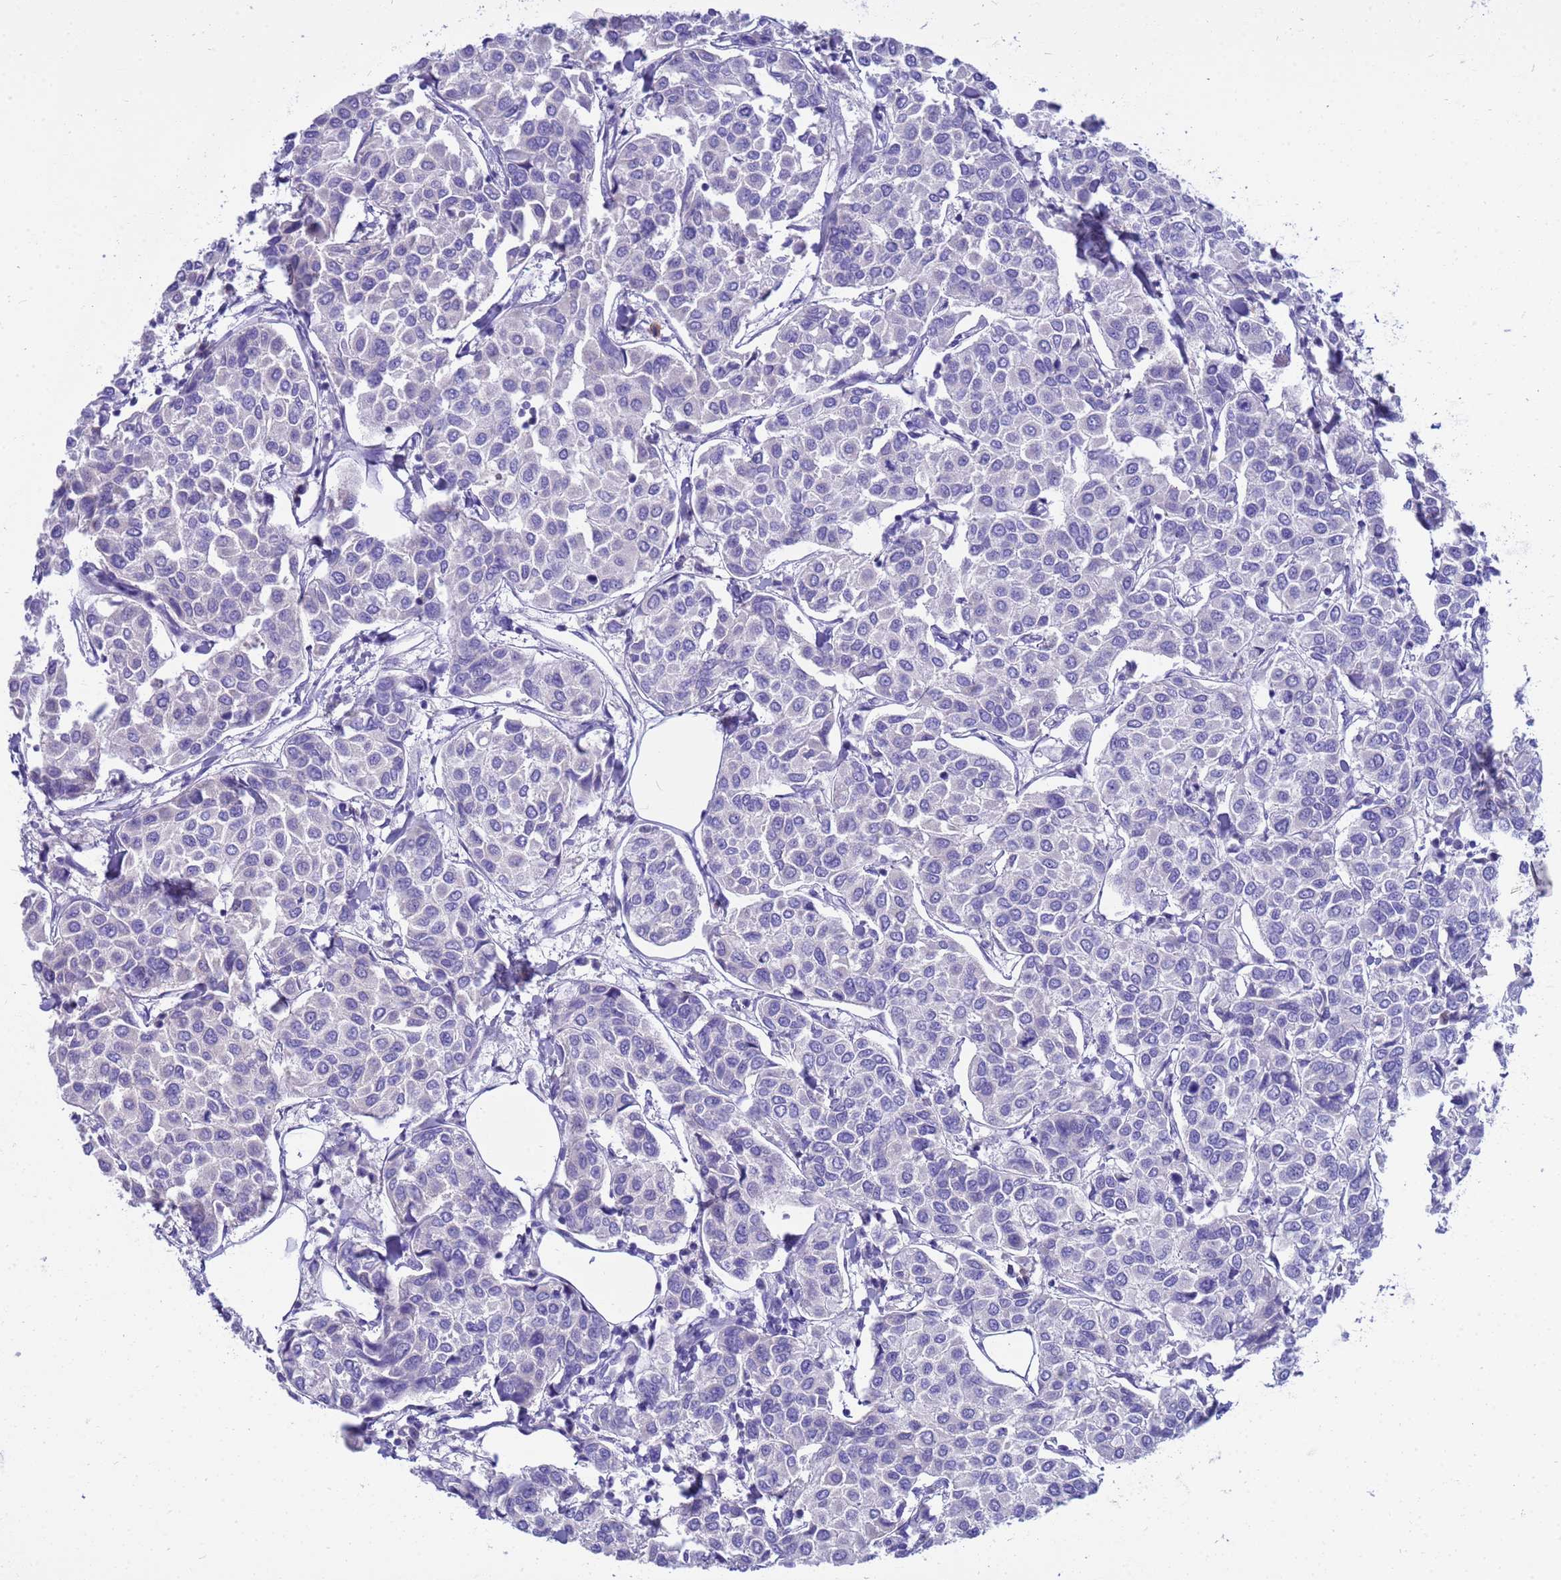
{"staining": {"intensity": "negative", "quantity": "none", "location": "none"}, "tissue": "breast cancer", "cell_type": "Tumor cells", "image_type": "cancer", "snomed": [{"axis": "morphology", "description": "Duct carcinoma"}, {"axis": "topography", "description": "Breast"}], "caption": "Tumor cells are negative for brown protein staining in breast cancer.", "gene": "SYCN", "patient": {"sex": "female", "age": 55}}